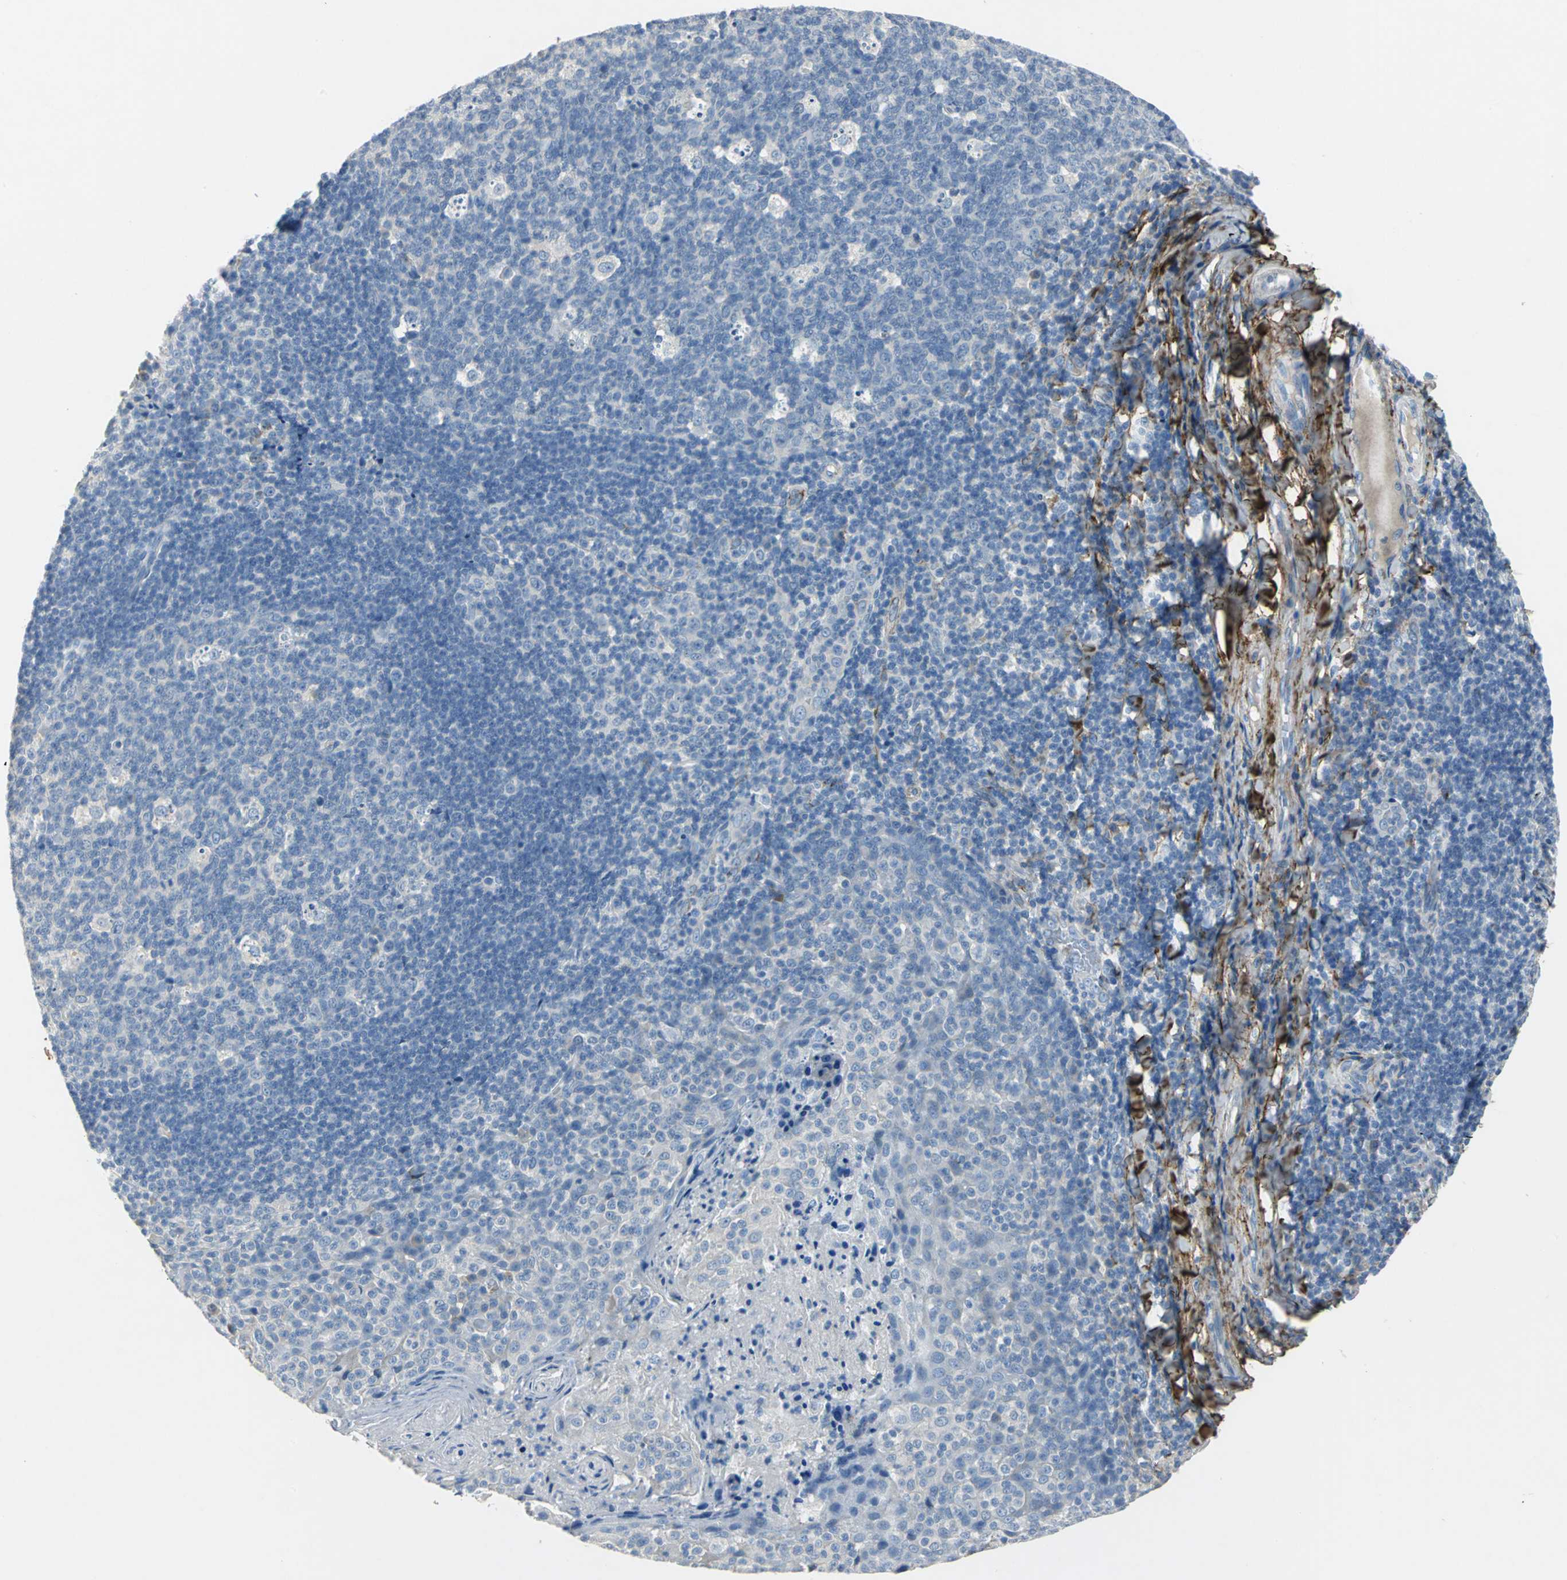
{"staining": {"intensity": "negative", "quantity": "none", "location": "none"}, "tissue": "tonsil", "cell_type": "Germinal center cells", "image_type": "normal", "snomed": [{"axis": "morphology", "description": "Normal tissue, NOS"}, {"axis": "topography", "description": "Tonsil"}], "caption": "A micrograph of human tonsil is negative for staining in germinal center cells. The staining is performed using DAB brown chromogen with nuclei counter-stained in using hematoxylin.", "gene": "EFNB3", "patient": {"sex": "male", "age": 17}}